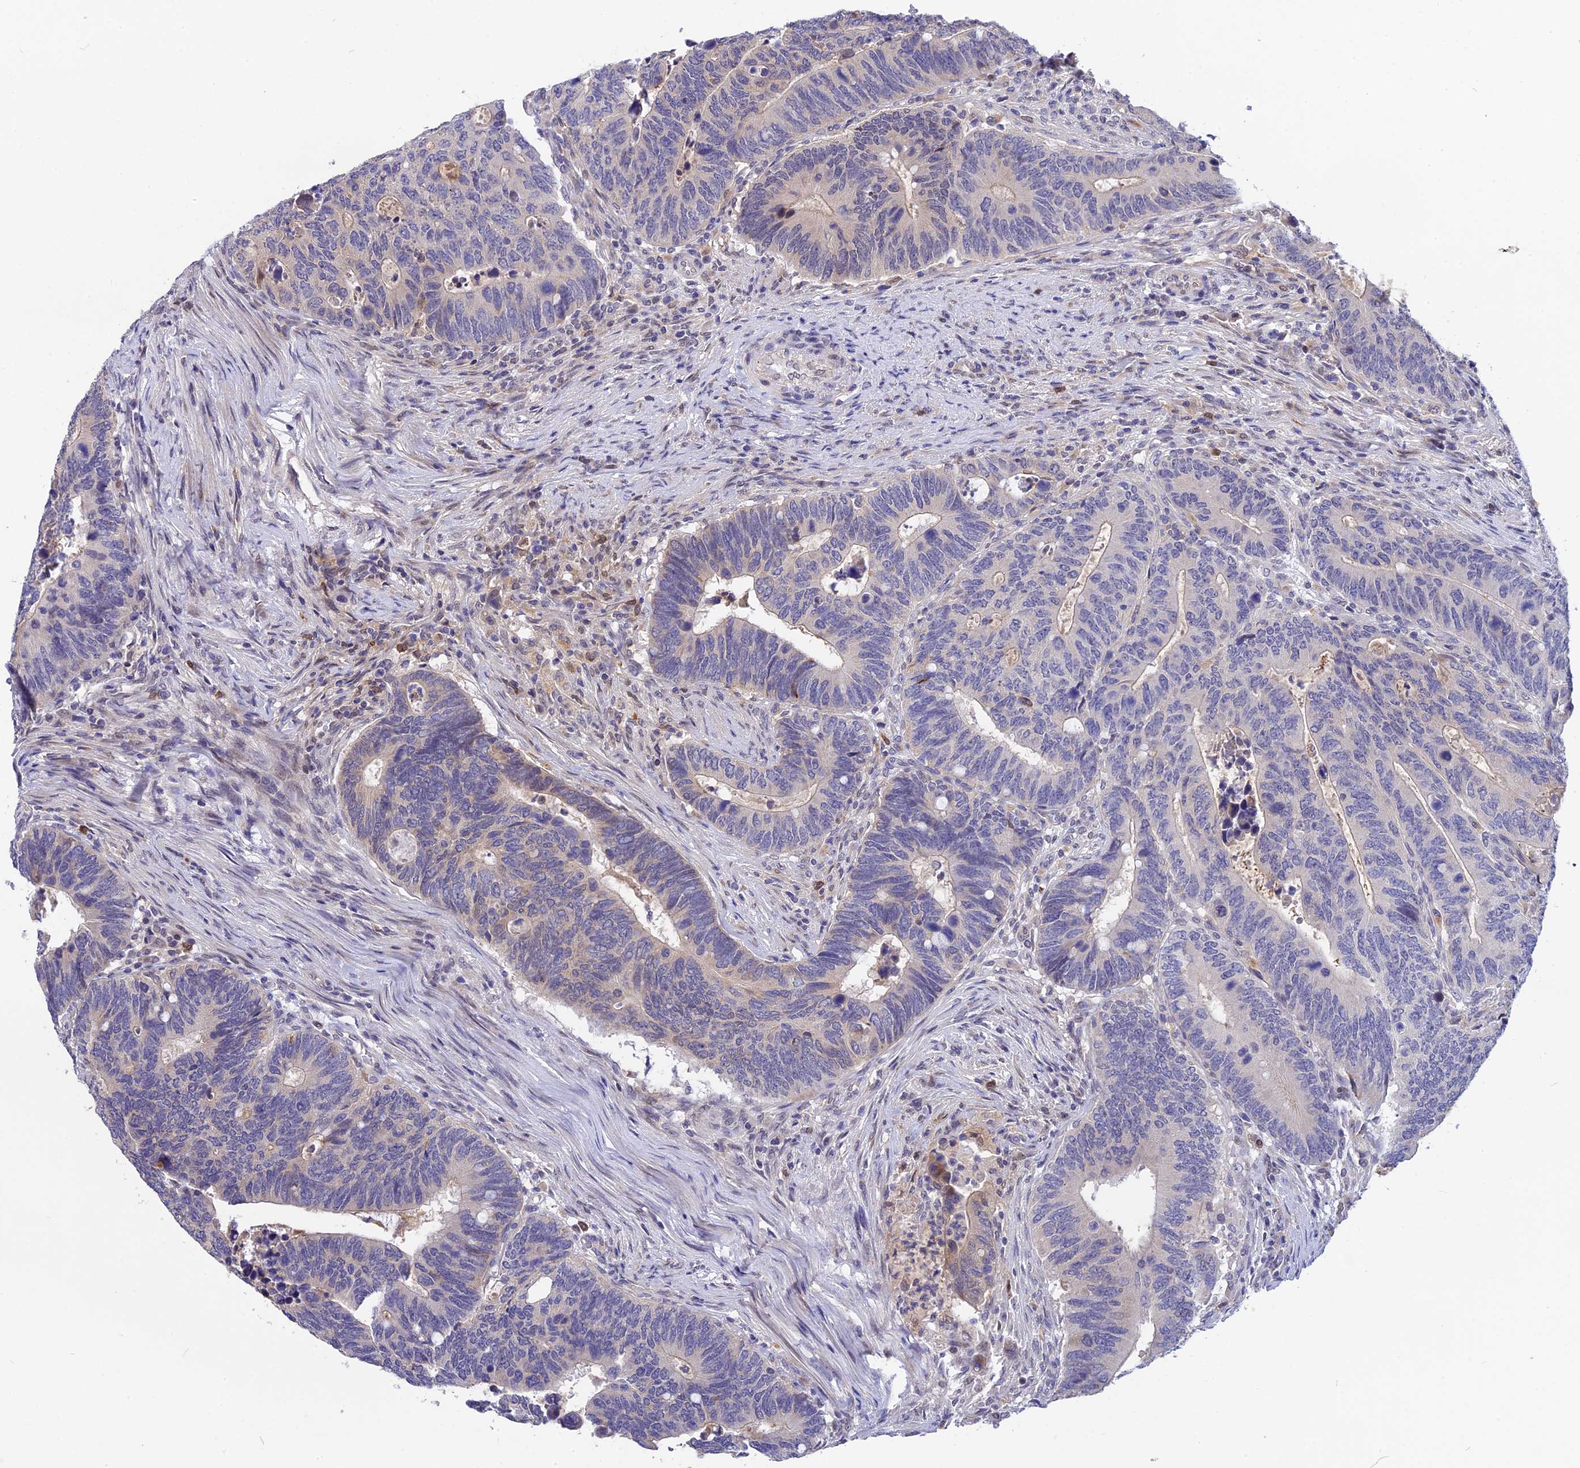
{"staining": {"intensity": "negative", "quantity": "none", "location": "none"}, "tissue": "colorectal cancer", "cell_type": "Tumor cells", "image_type": "cancer", "snomed": [{"axis": "morphology", "description": "Adenocarcinoma, NOS"}, {"axis": "topography", "description": "Colon"}], "caption": "There is no significant expression in tumor cells of colorectal cancer (adenocarcinoma).", "gene": "KCTD14", "patient": {"sex": "male", "age": 87}}